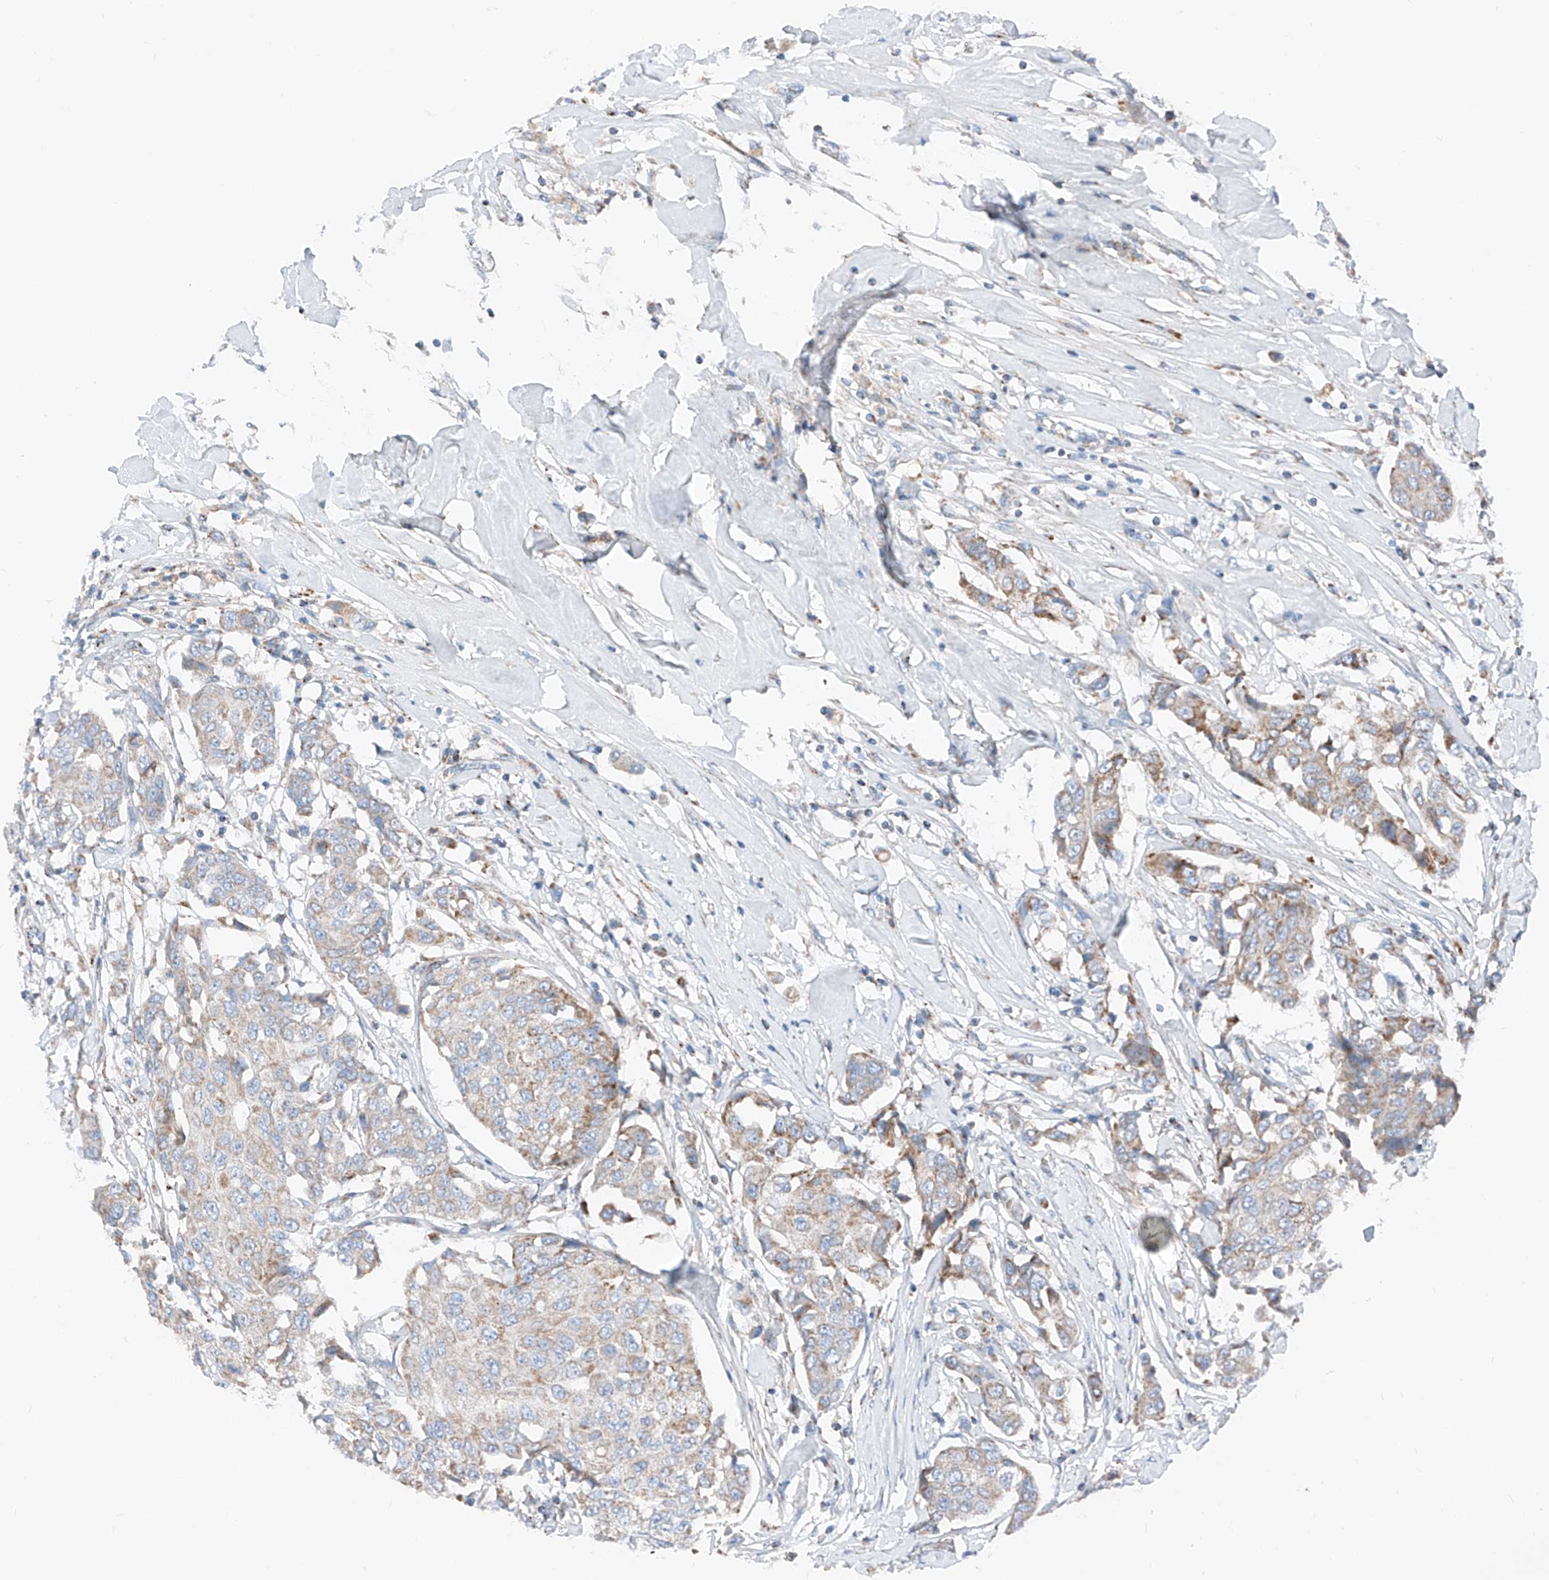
{"staining": {"intensity": "weak", "quantity": "25%-75%", "location": "cytoplasmic/membranous"}, "tissue": "breast cancer", "cell_type": "Tumor cells", "image_type": "cancer", "snomed": [{"axis": "morphology", "description": "Duct carcinoma"}, {"axis": "topography", "description": "Breast"}], "caption": "DAB (3,3'-diaminobenzidine) immunohistochemical staining of human infiltrating ductal carcinoma (breast) displays weak cytoplasmic/membranous protein positivity in approximately 25%-75% of tumor cells.", "gene": "MRAP", "patient": {"sex": "female", "age": 80}}